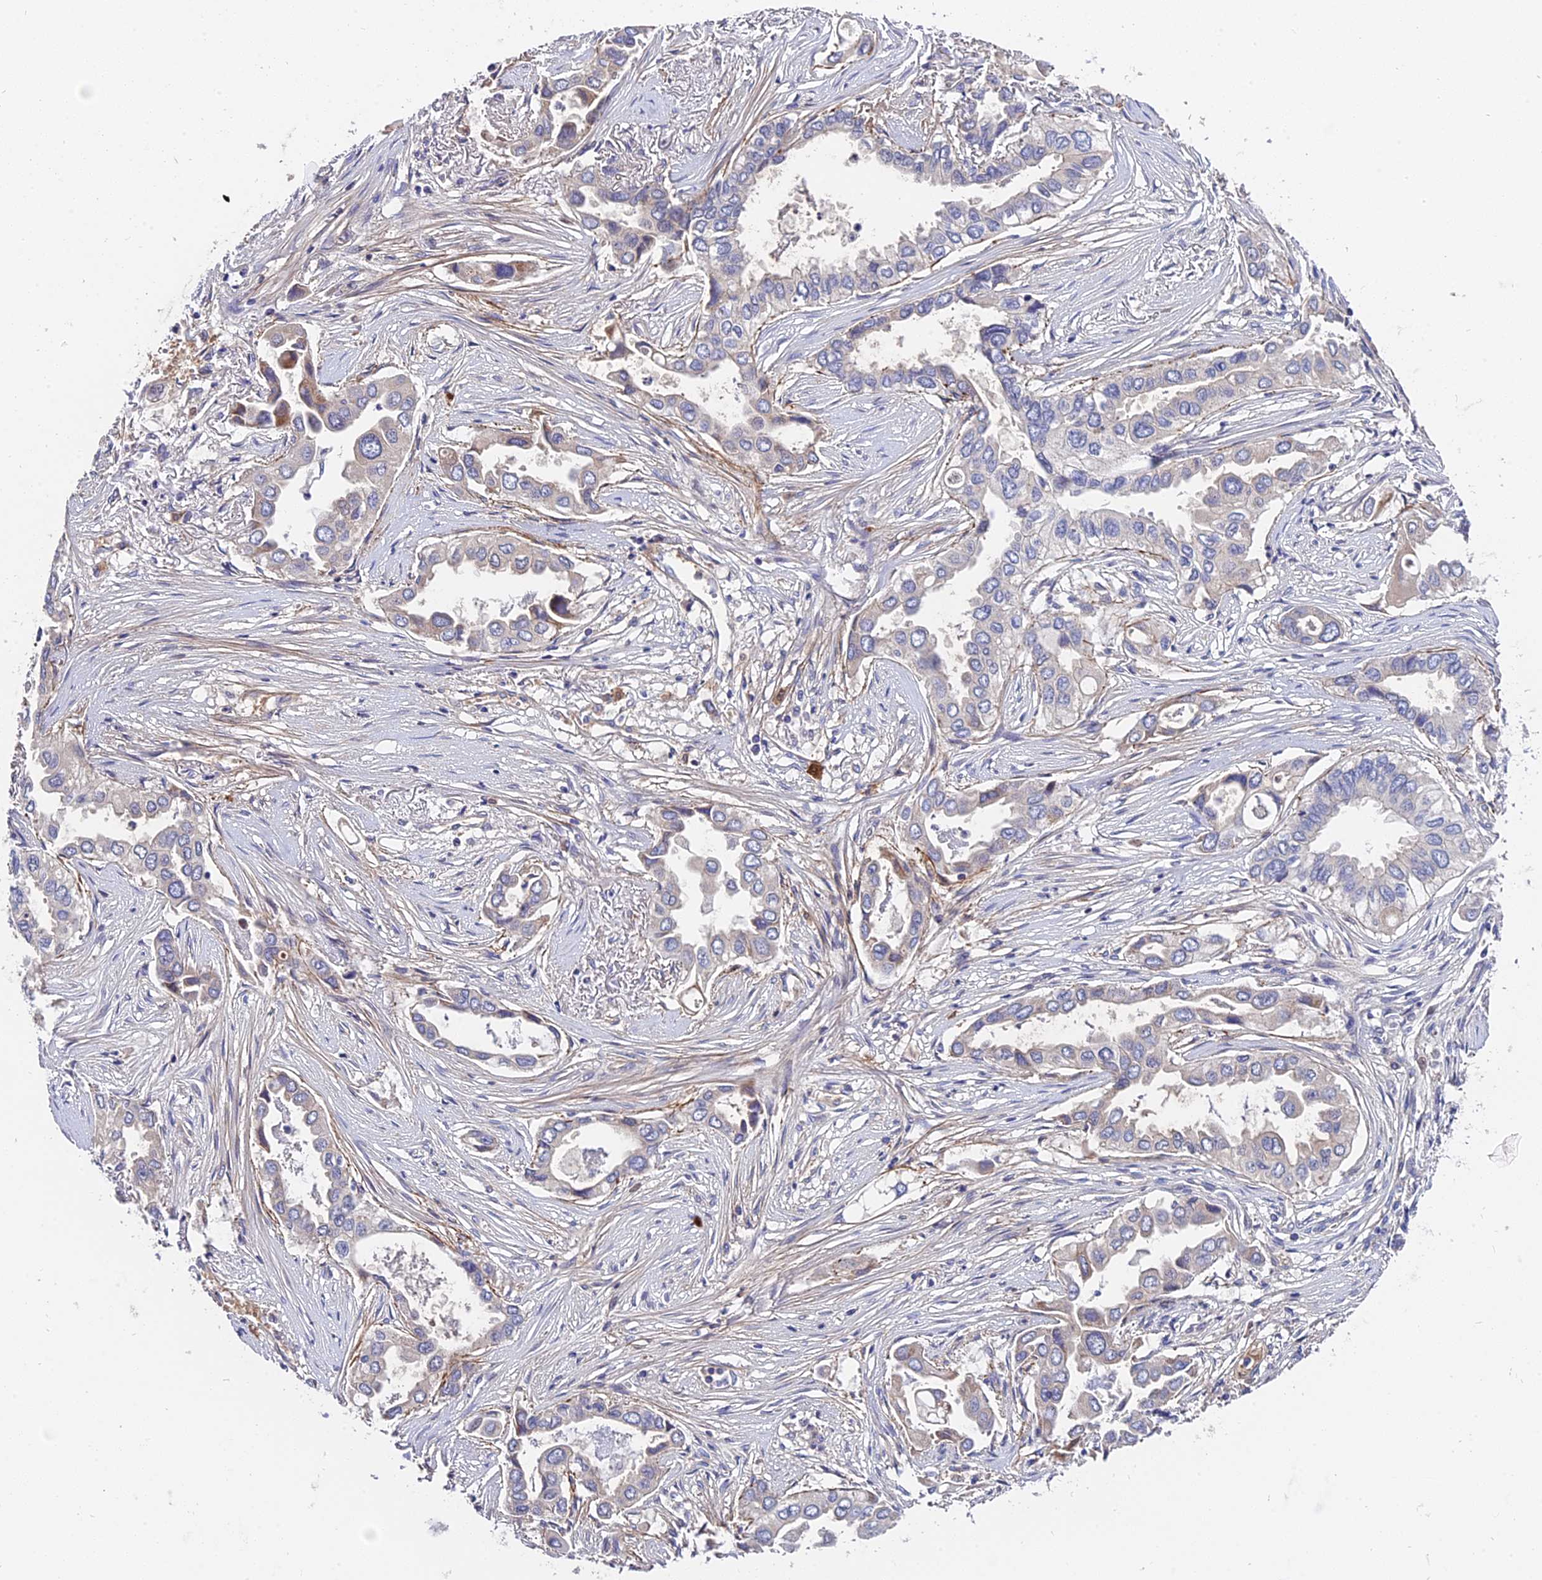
{"staining": {"intensity": "negative", "quantity": "none", "location": "none"}, "tissue": "lung cancer", "cell_type": "Tumor cells", "image_type": "cancer", "snomed": [{"axis": "morphology", "description": "Adenocarcinoma, NOS"}, {"axis": "topography", "description": "Lung"}], "caption": "Tumor cells are negative for brown protein staining in adenocarcinoma (lung).", "gene": "TRMT1", "patient": {"sex": "female", "age": 76}}